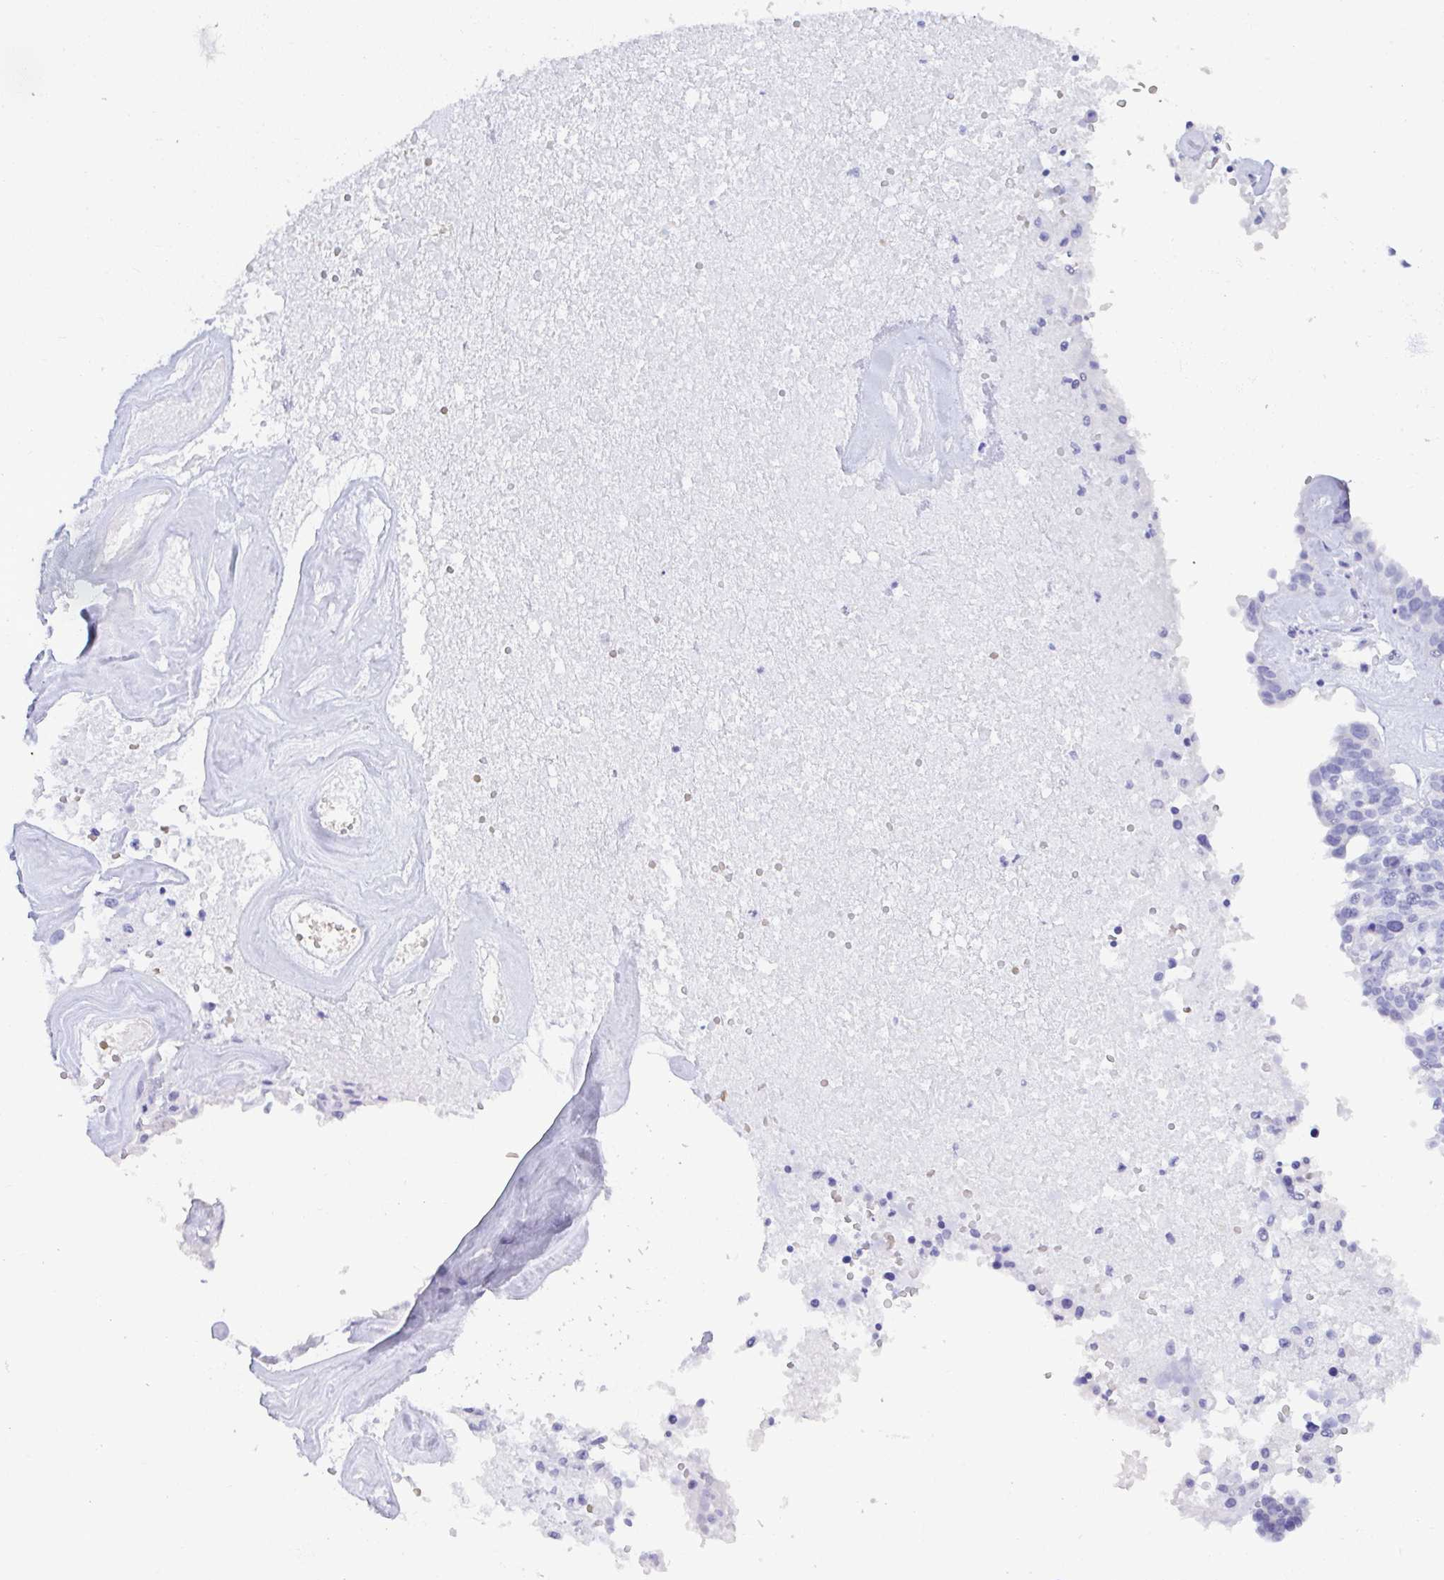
{"staining": {"intensity": "negative", "quantity": "none", "location": "none"}, "tissue": "ovarian cancer", "cell_type": "Tumor cells", "image_type": "cancer", "snomed": [{"axis": "morphology", "description": "Cystadenocarcinoma, serous, NOS"}, {"axis": "topography", "description": "Ovary"}], "caption": "IHC image of ovarian cancer stained for a protein (brown), which demonstrates no expression in tumor cells.", "gene": "SEL1L2", "patient": {"sex": "female", "age": 59}}